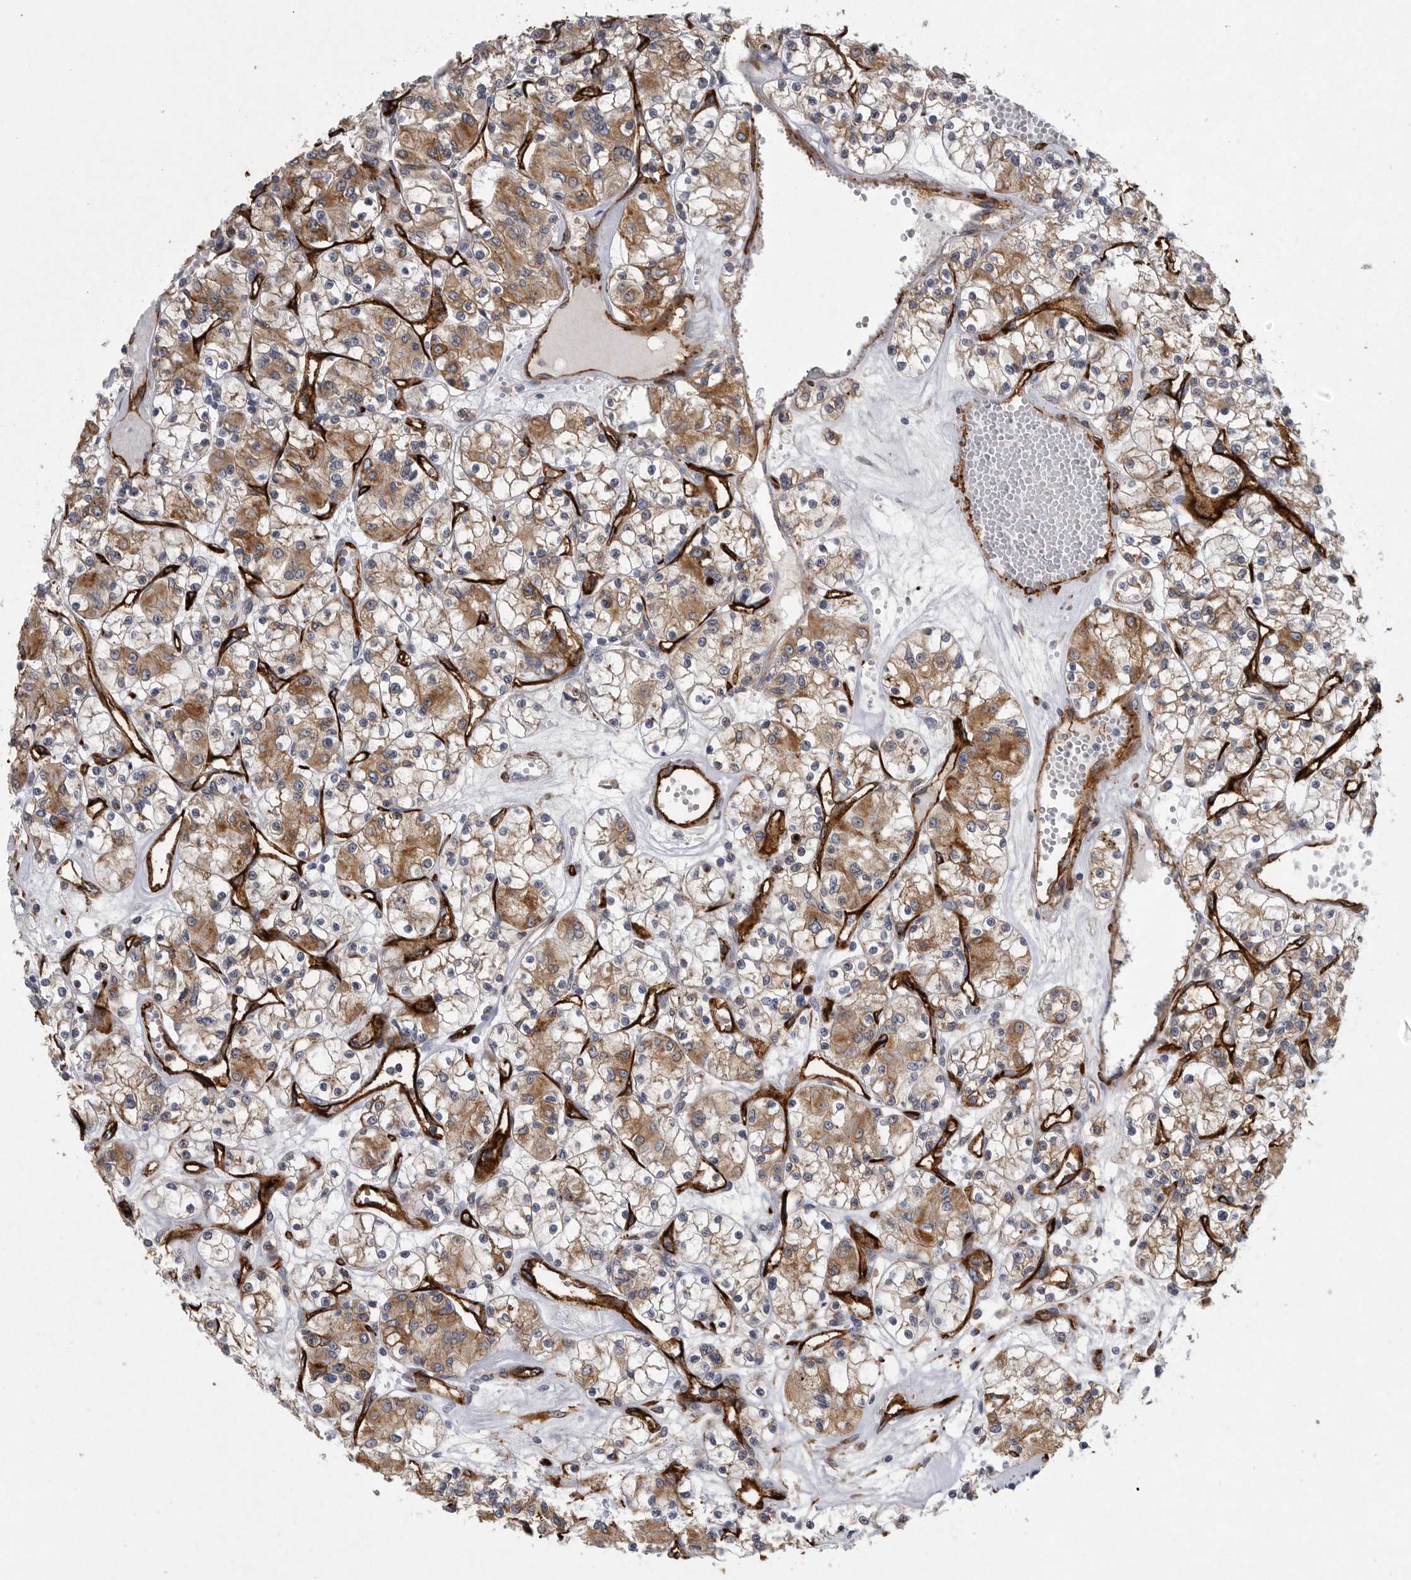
{"staining": {"intensity": "moderate", "quantity": ">75%", "location": "cytoplasmic/membranous"}, "tissue": "renal cancer", "cell_type": "Tumor cells", "image_type": "cancer", "snomed": [{"axis": "morphology", "description": "Adenocarcinoma, NOS"}, {"axis": "topography", "description": "Kidney"}], "caption": "Renal cancer (adenocarcinoma) stained for a protein reveals moderate cytoplasmic/membranous positivity in tumor cells.", "gene": "MINPP1", "patient": {"sex": "female", "age": 59}}